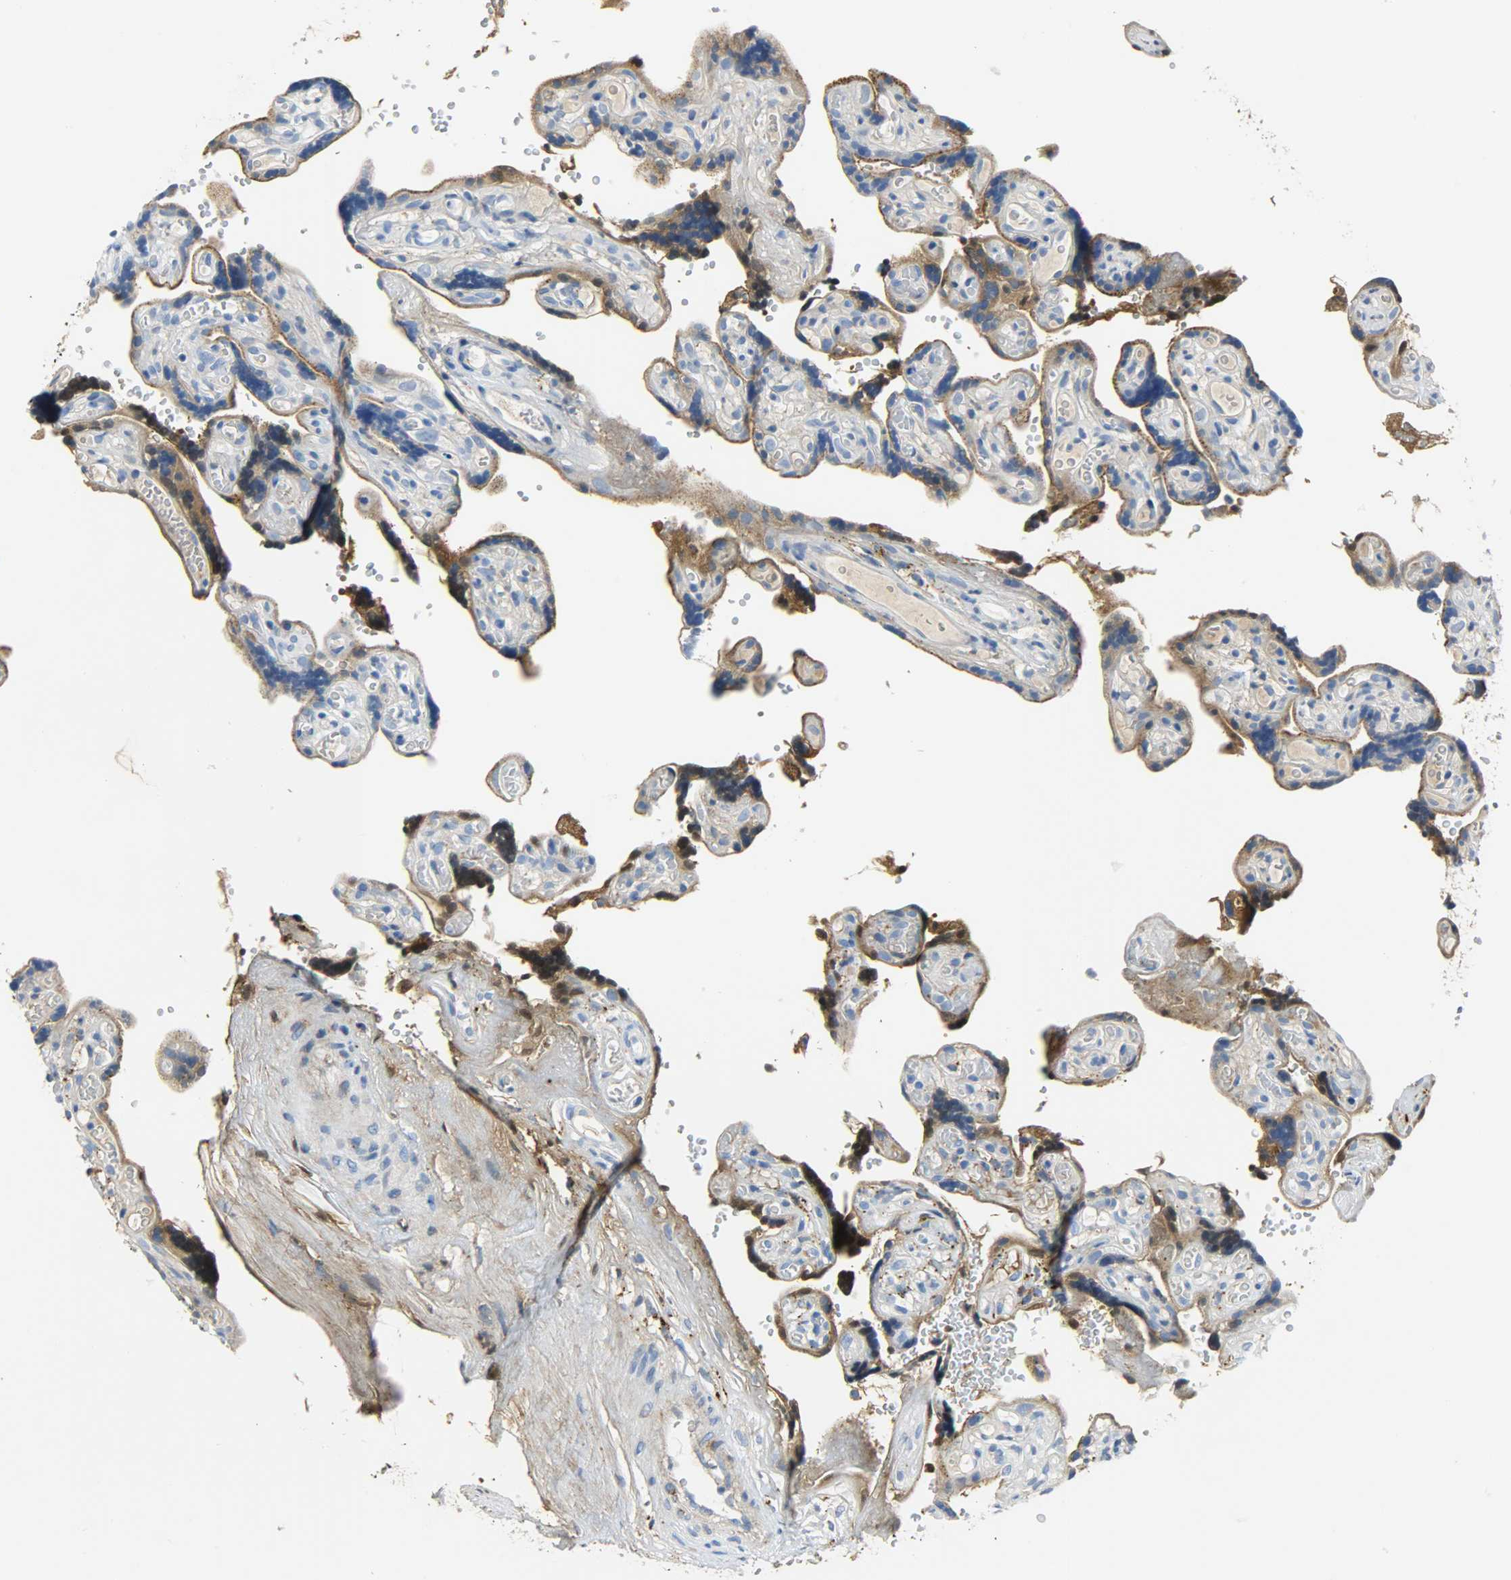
{"staining": {"intensity": "negative", "quantity": "none", "location": "none"}, "tissue": "placenta", "cell_type": "Decidual cells", "image_type": "normal", "snomed": [{"axis": "morphology", "description": "Normal tissue, NOS"}, {"axis": "topography", "description": "Placenta"}], "caption": "Immunohistochemistry (IHC) of unremarkable placenta shows no expression in decidual cells. (Stains: DAB immunohistochemistry with hematoxylin counter stain, Microscopy: brightfield microscopy at high magnification).", "gene": "CRP", "patient": {"sex": "female", "age": 30}}